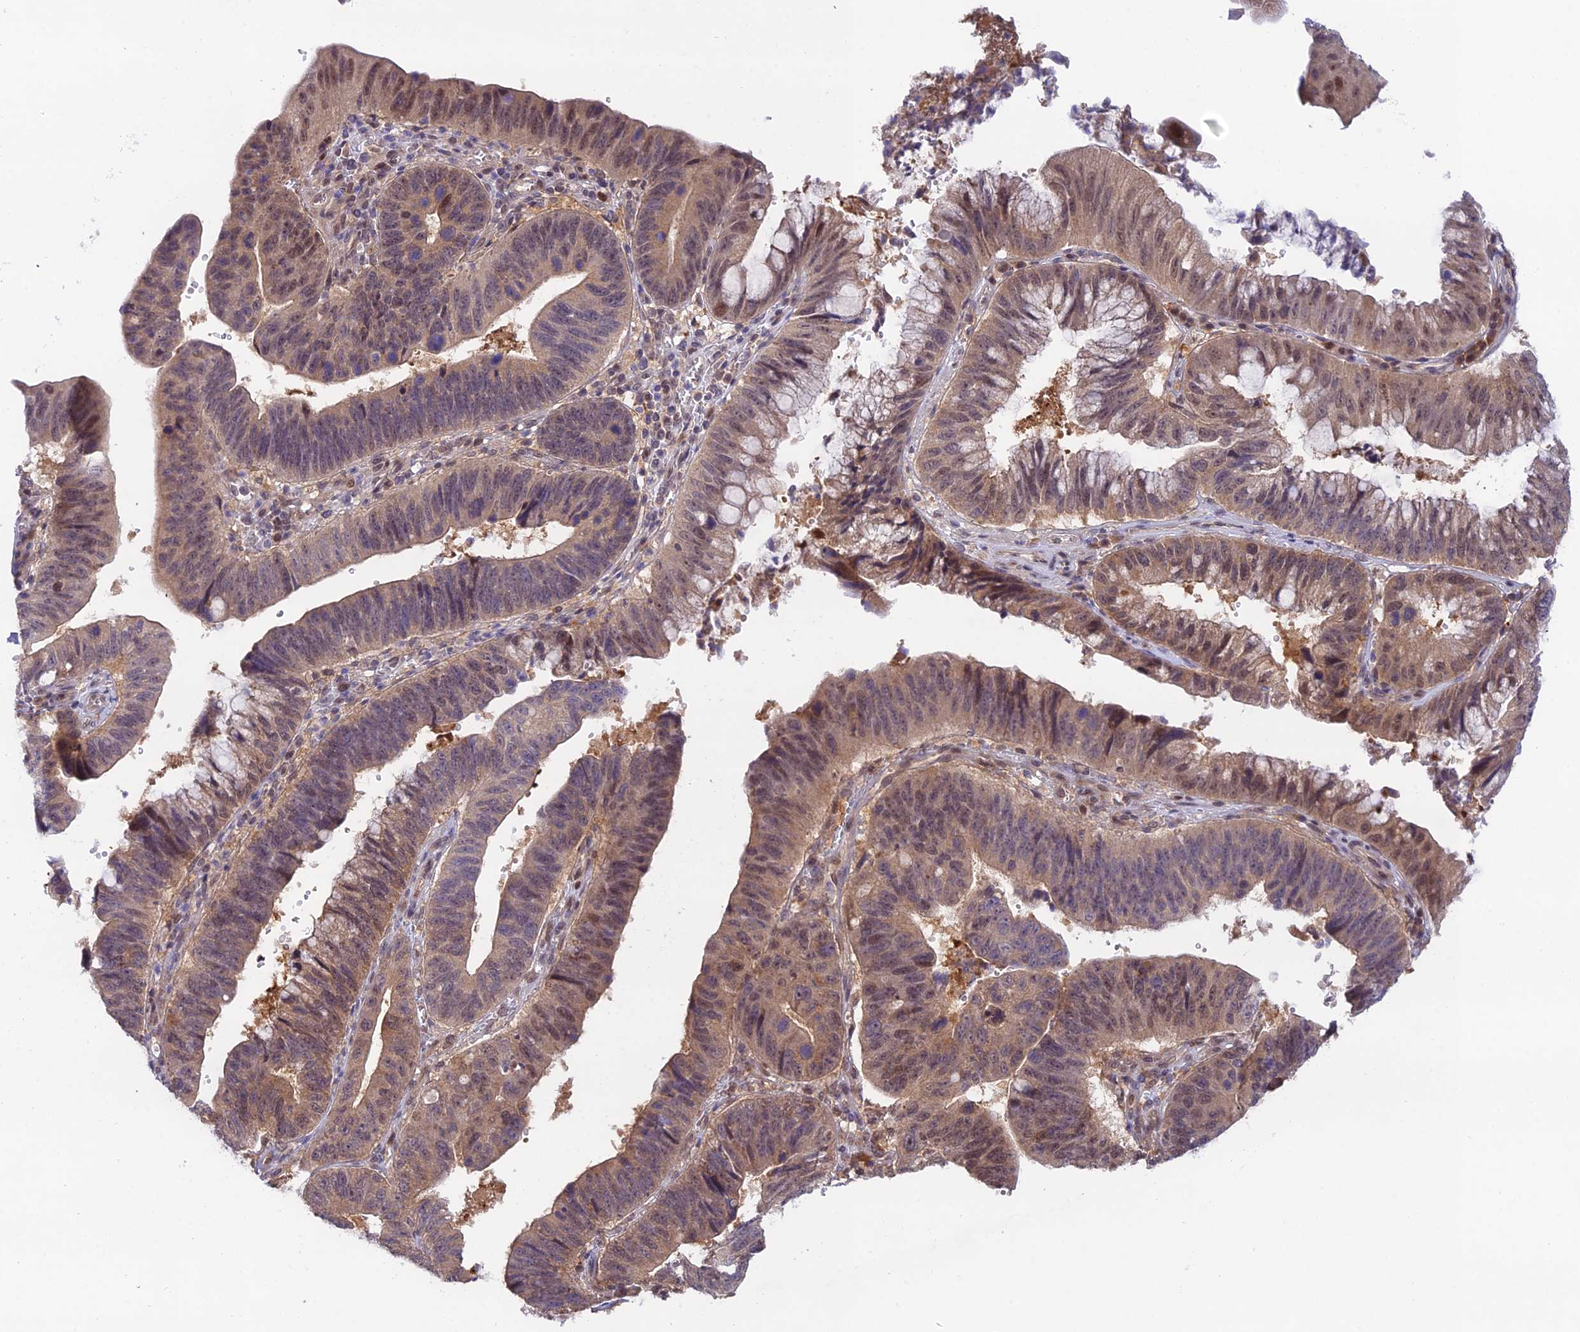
{"staining": {"intensity": "weak", "quantity": ">75%", "location": "cytoplasmic/membranous"}, "tissue": "stomach cancer", "cell_type": "Tumor cells", "image_type": "cancer", "snomed": [{"axis": "morphology", "description": "Adenocarcinoma, NOS"}, {"axis": "topography", "description": "Stomach"}], "caption": "This is an image of immunohistochemistry staining of adenocarcinoma (stomach), which shows weak expression in the cytoplasmic/membranous of tumor cells.", "gene": "TRIM40", "patient": {"sex": "male", "age": 59}}